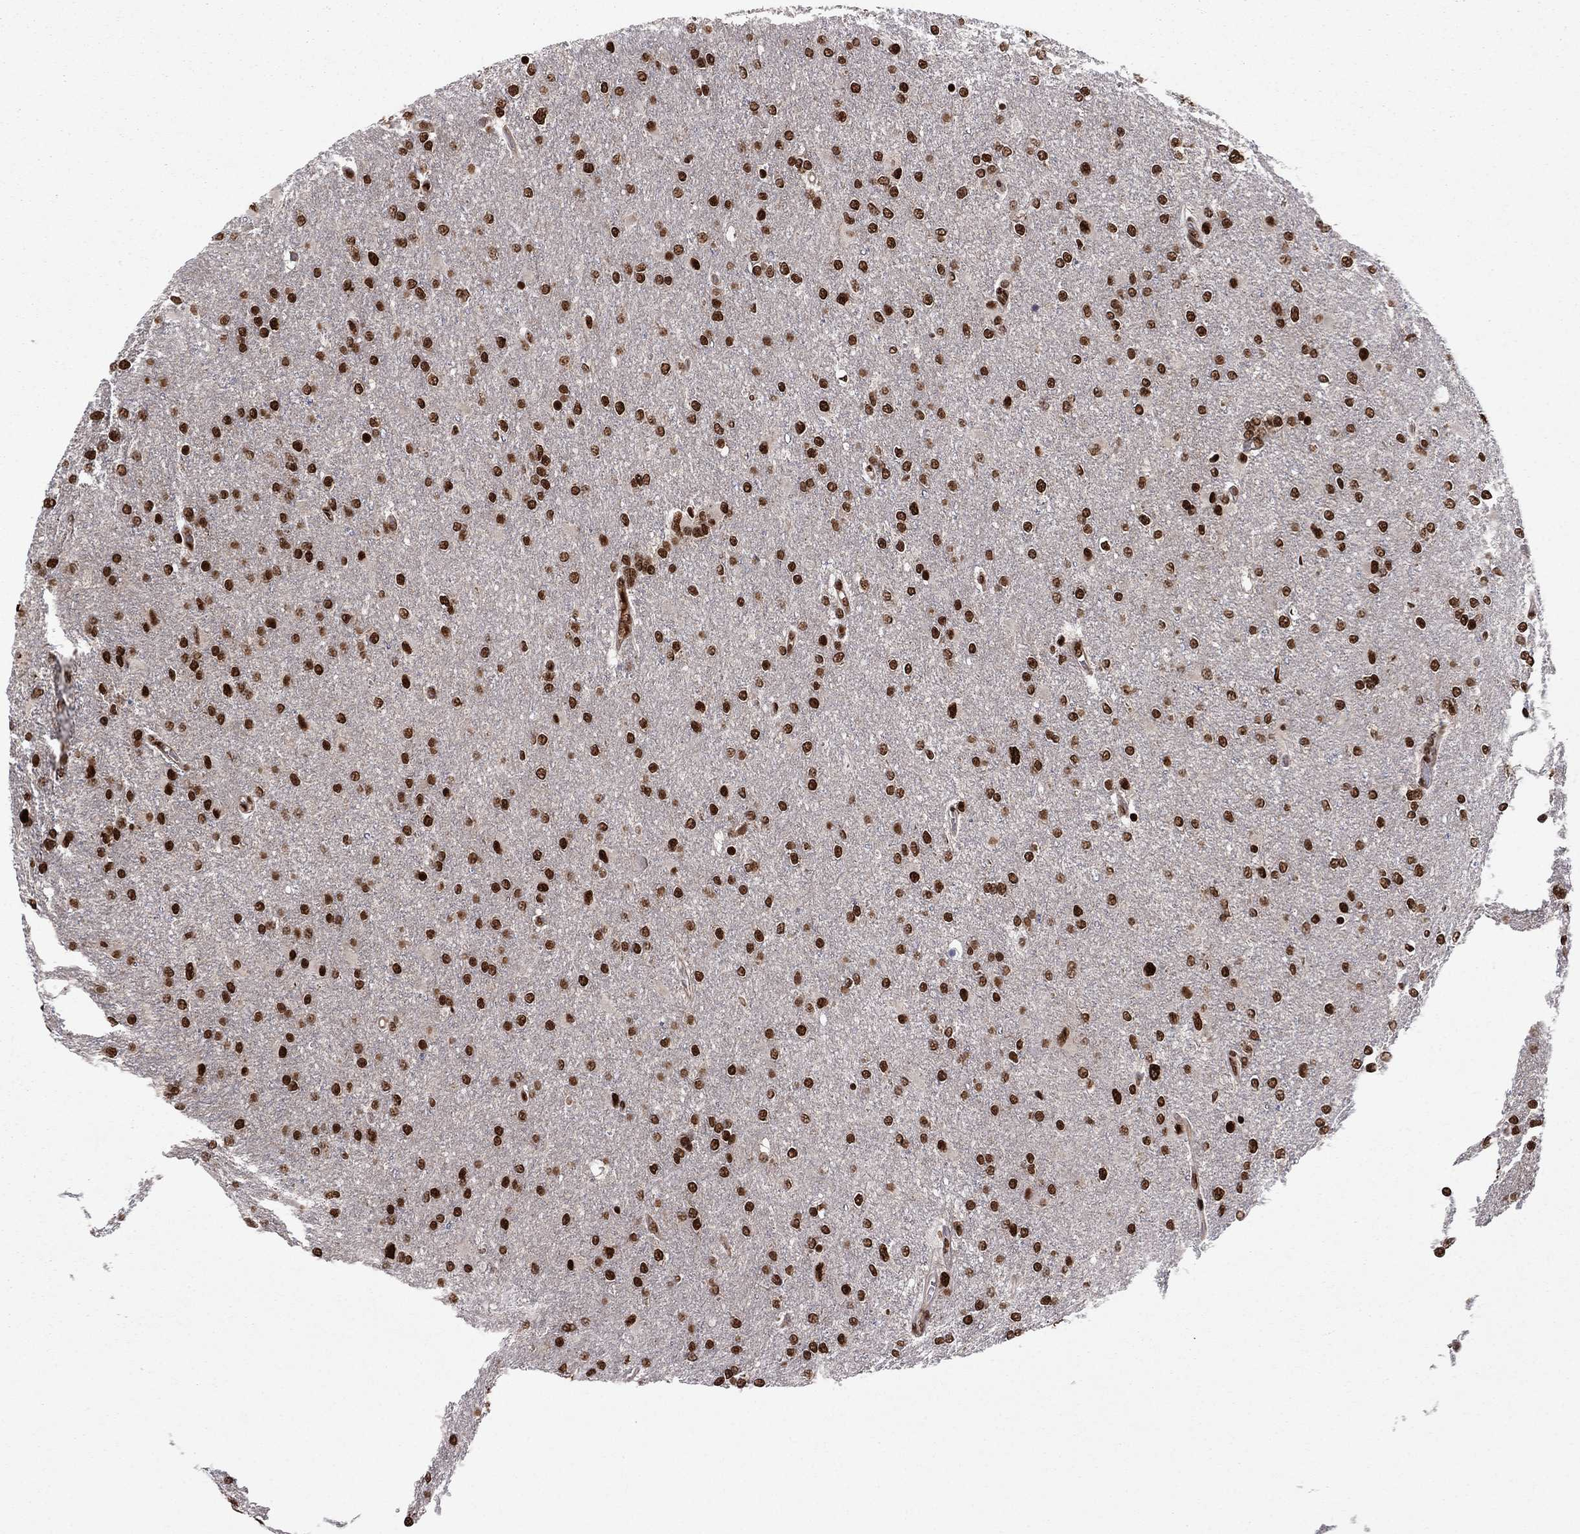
{"staining": {"intensity": "strong", "quantity": ">75%", "location": "nuclear"}, "tissue": "glioma", "cell_type": "Tumor cells", "image_type": "cancer", "snomed": [{"axis": "morphology", "description": "Glioma, malignant, High grade"}, {"axis": "topography", "description": "Cerebral cortex"}], "caption": "The immunohistochemical stain shows strong nuclear positivity in tumor cells of high-grade glioma (malignant) tissue. The staining was performed using DAB to visualize the protein expression in brown, while the nuclei were stained in blue with hematoxylin (Magnification: 20x).", "gene": "USP54", "patient": {"sex": "male", "age": 70}}